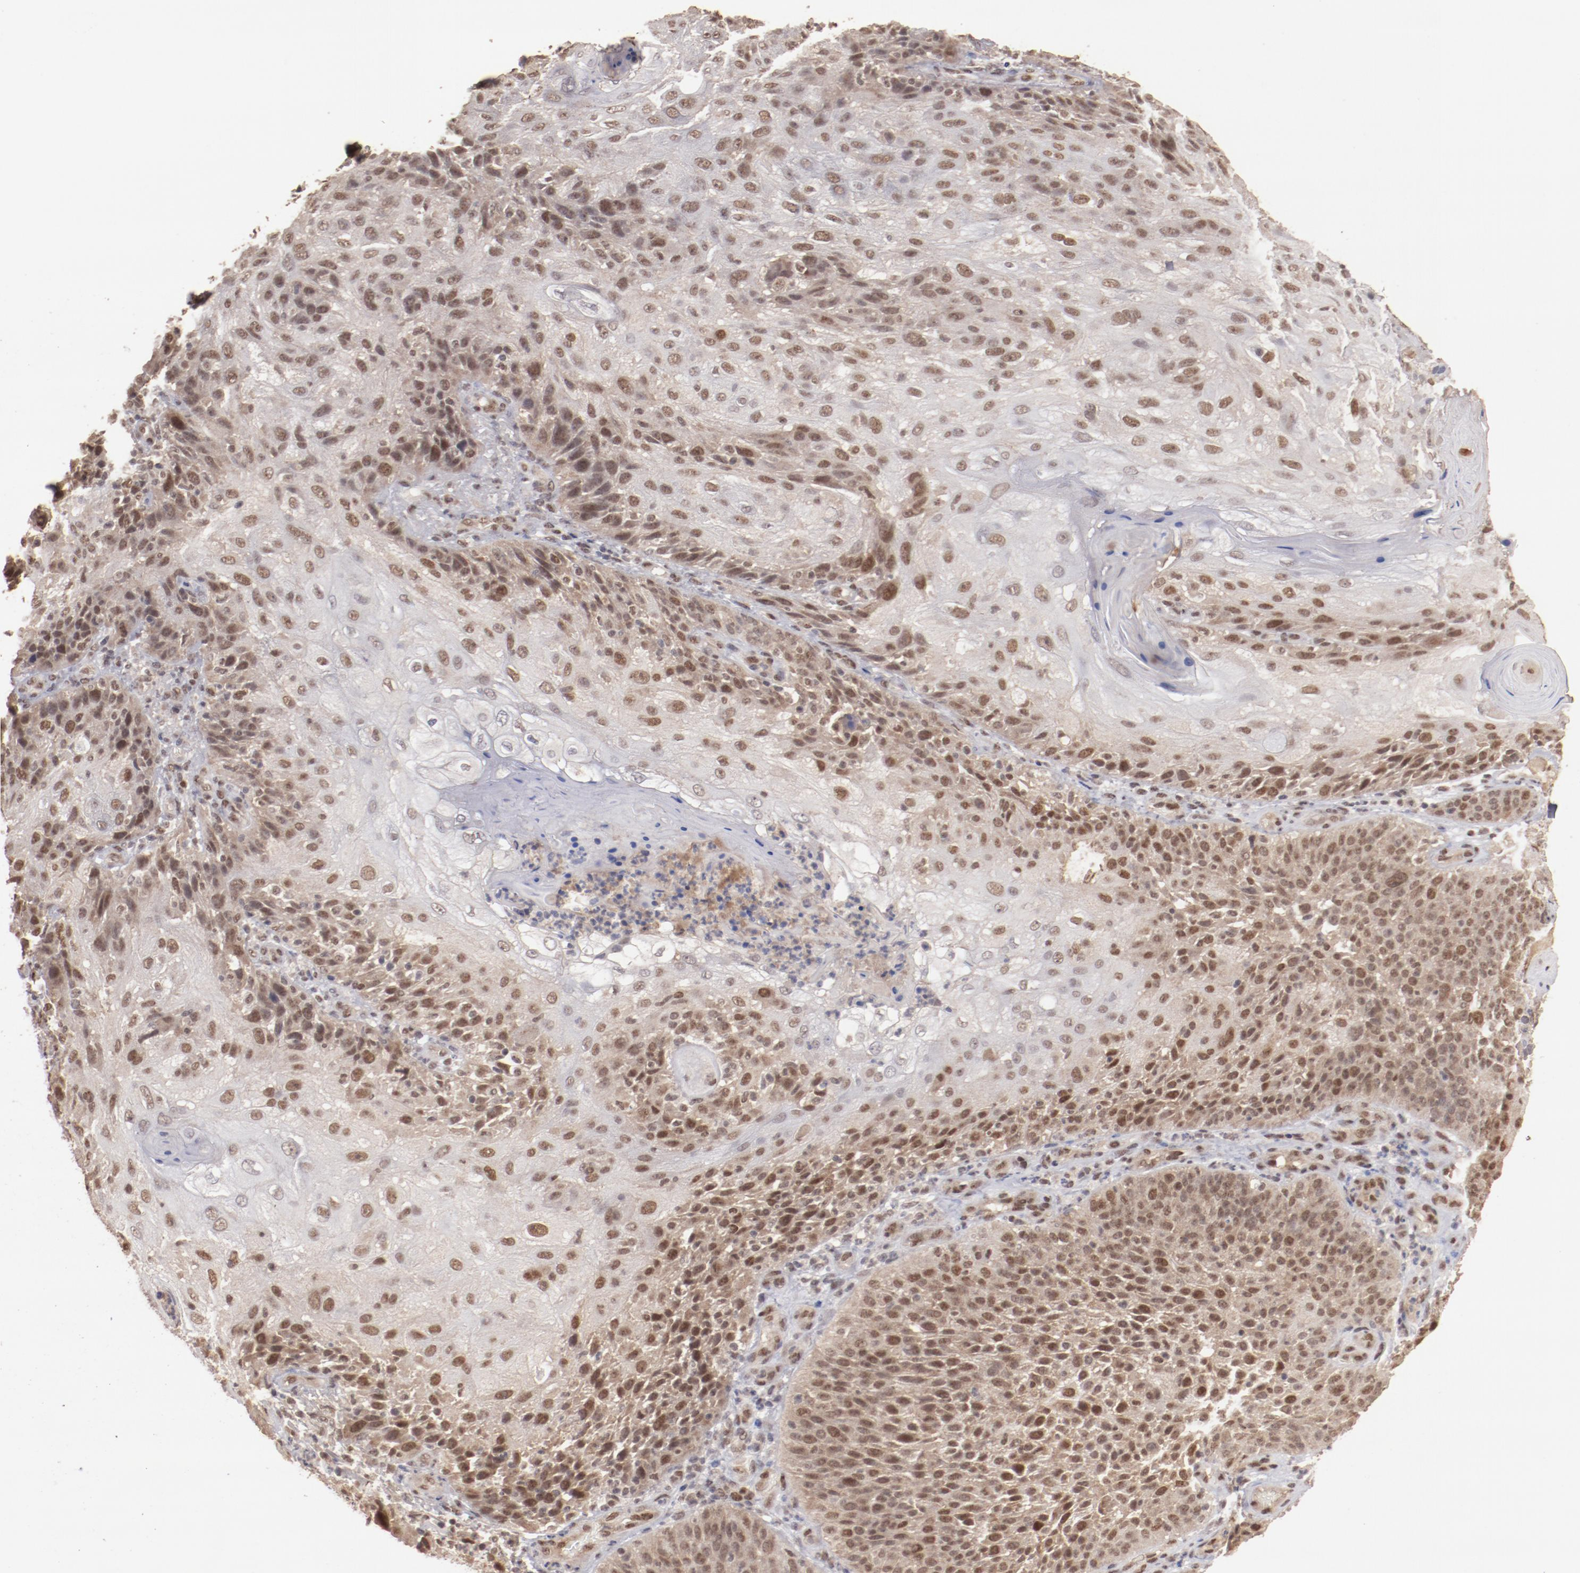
{"staining": {"intensity": "moderate", "quantity": "25%-75%", "location": "cytoplasmic/membranous,nuclear"}, "tissue": "skin cancer", "cell_type": "Tumor cells", "image_type": "cancer", "snomed": [{"axis": "morphology", "description": "Normal tissue, NOS"}, {"axis": "morphology", "description": "Squamous cell carcinoma, NOS"}, {"axis": "topography", "description": "Skin"}], "caption": "This histopathology image reveals skin squamous cell carcinoma stained with immunohistochemistry (IHC) to label a protein in brown. The cytoplasmic/membranous and nuclear of tumor cells show moderate positivity for the protein. Nuclei are counter-stained blue.", "gene": "CLOCK", "patient": {"sex": "female", "age": 83}}